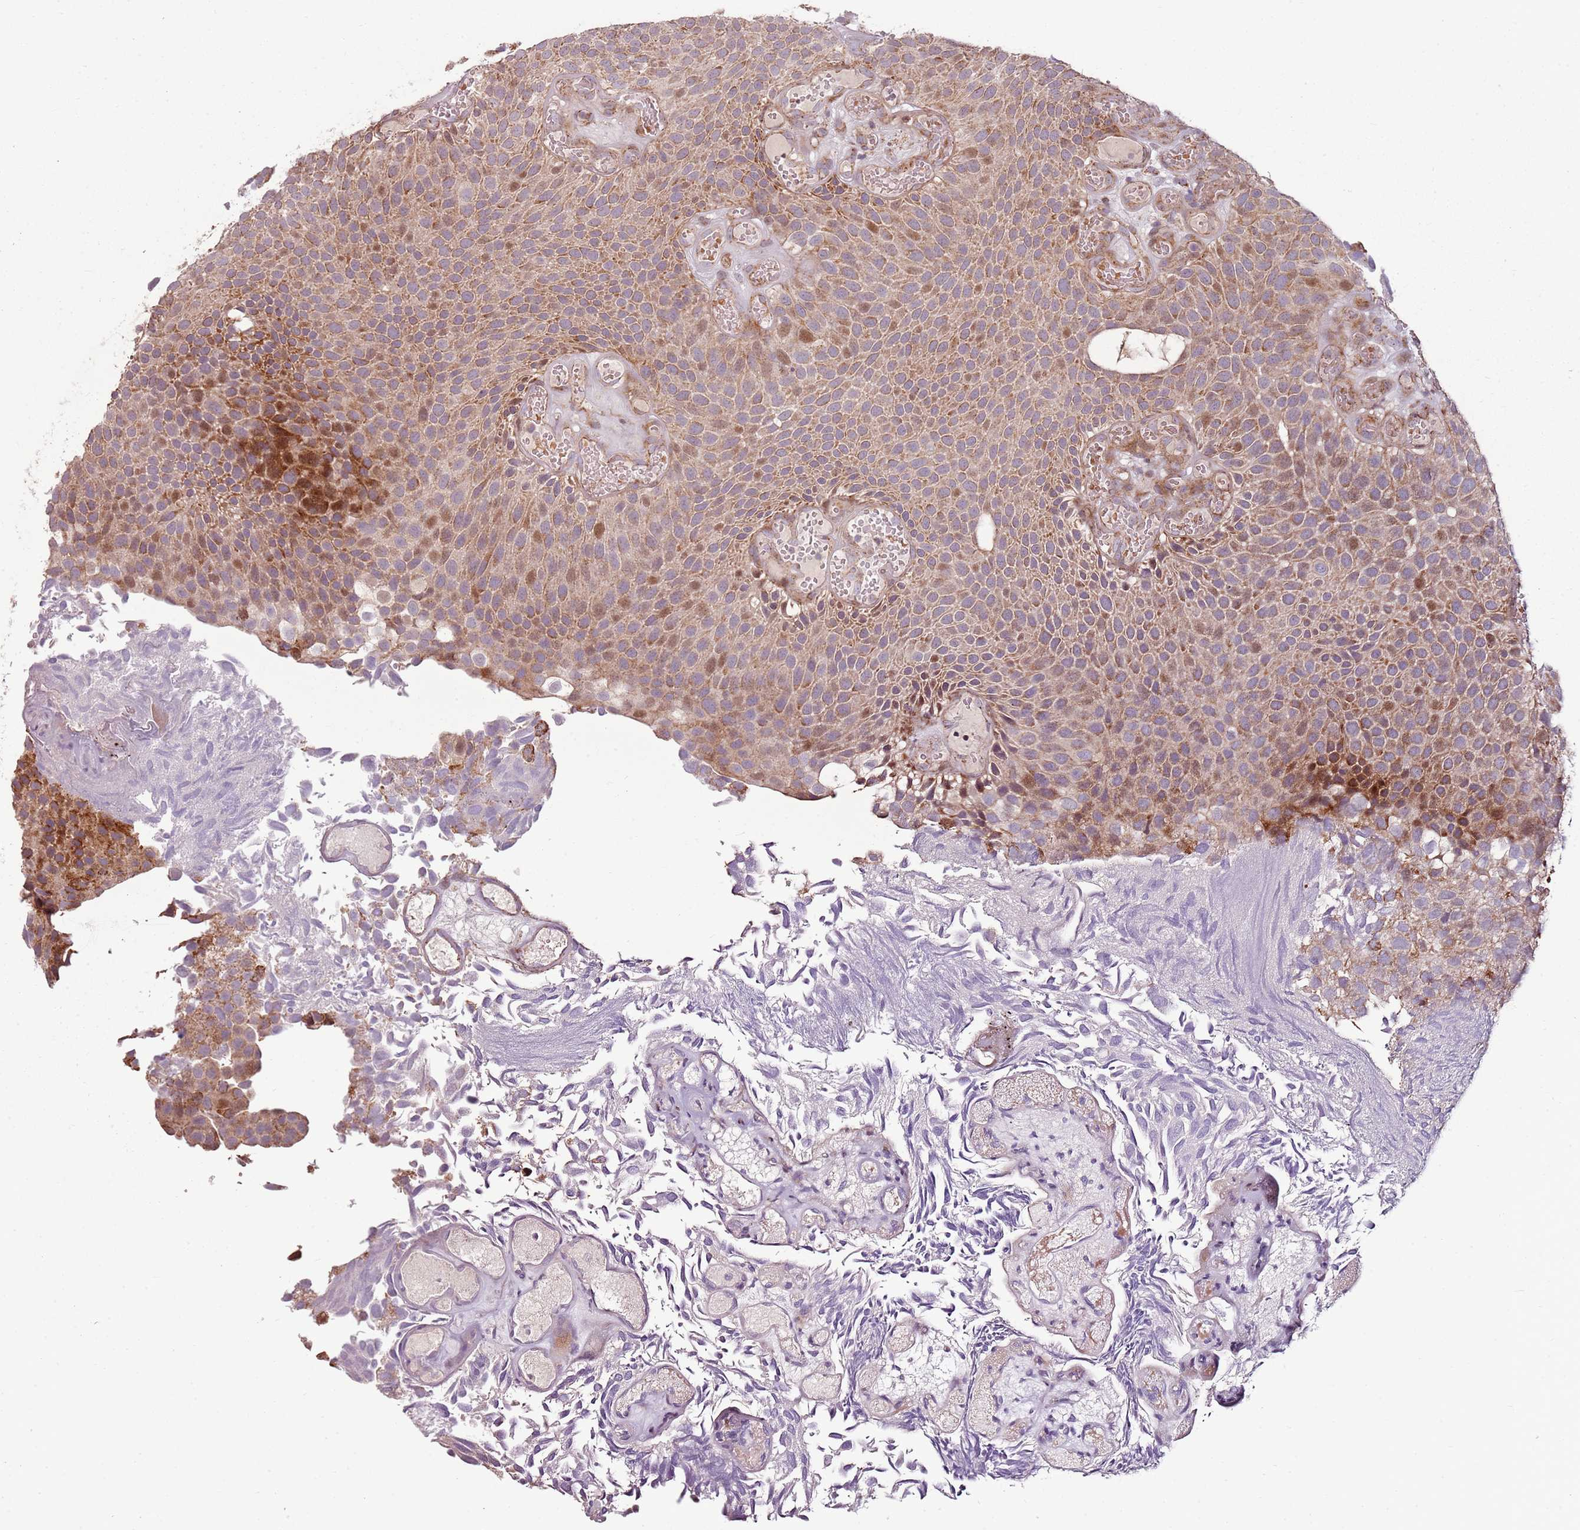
{"staining": {"intensity": "moderate", "quantity": ">75%", "location": "cytoplasmic/membranous"}, "tissue": "urothelial cancer", "cell_type": "Tumor cells", "image_type": "cancer", "snomed": [{"axis": "morphology", "description": "Urothelial carcinoma, Low grade"}, {"axis": "topography", "description": "Urinary bladder"}], "caption": "IHC staining of low-grade urothelial carcinoma, which reveals medium levels of moderate cytoplasmic/membranous staining in about >75% of tumor cells indicating moderate cytoplasmic/membranous protein positivity. The staining was performed using DAB (brown) for protein detection and nuclei were counterstained in hematoxylin (blue).", "gene": "ZNF530", "patient": {"sex": "male", "age": 89}}